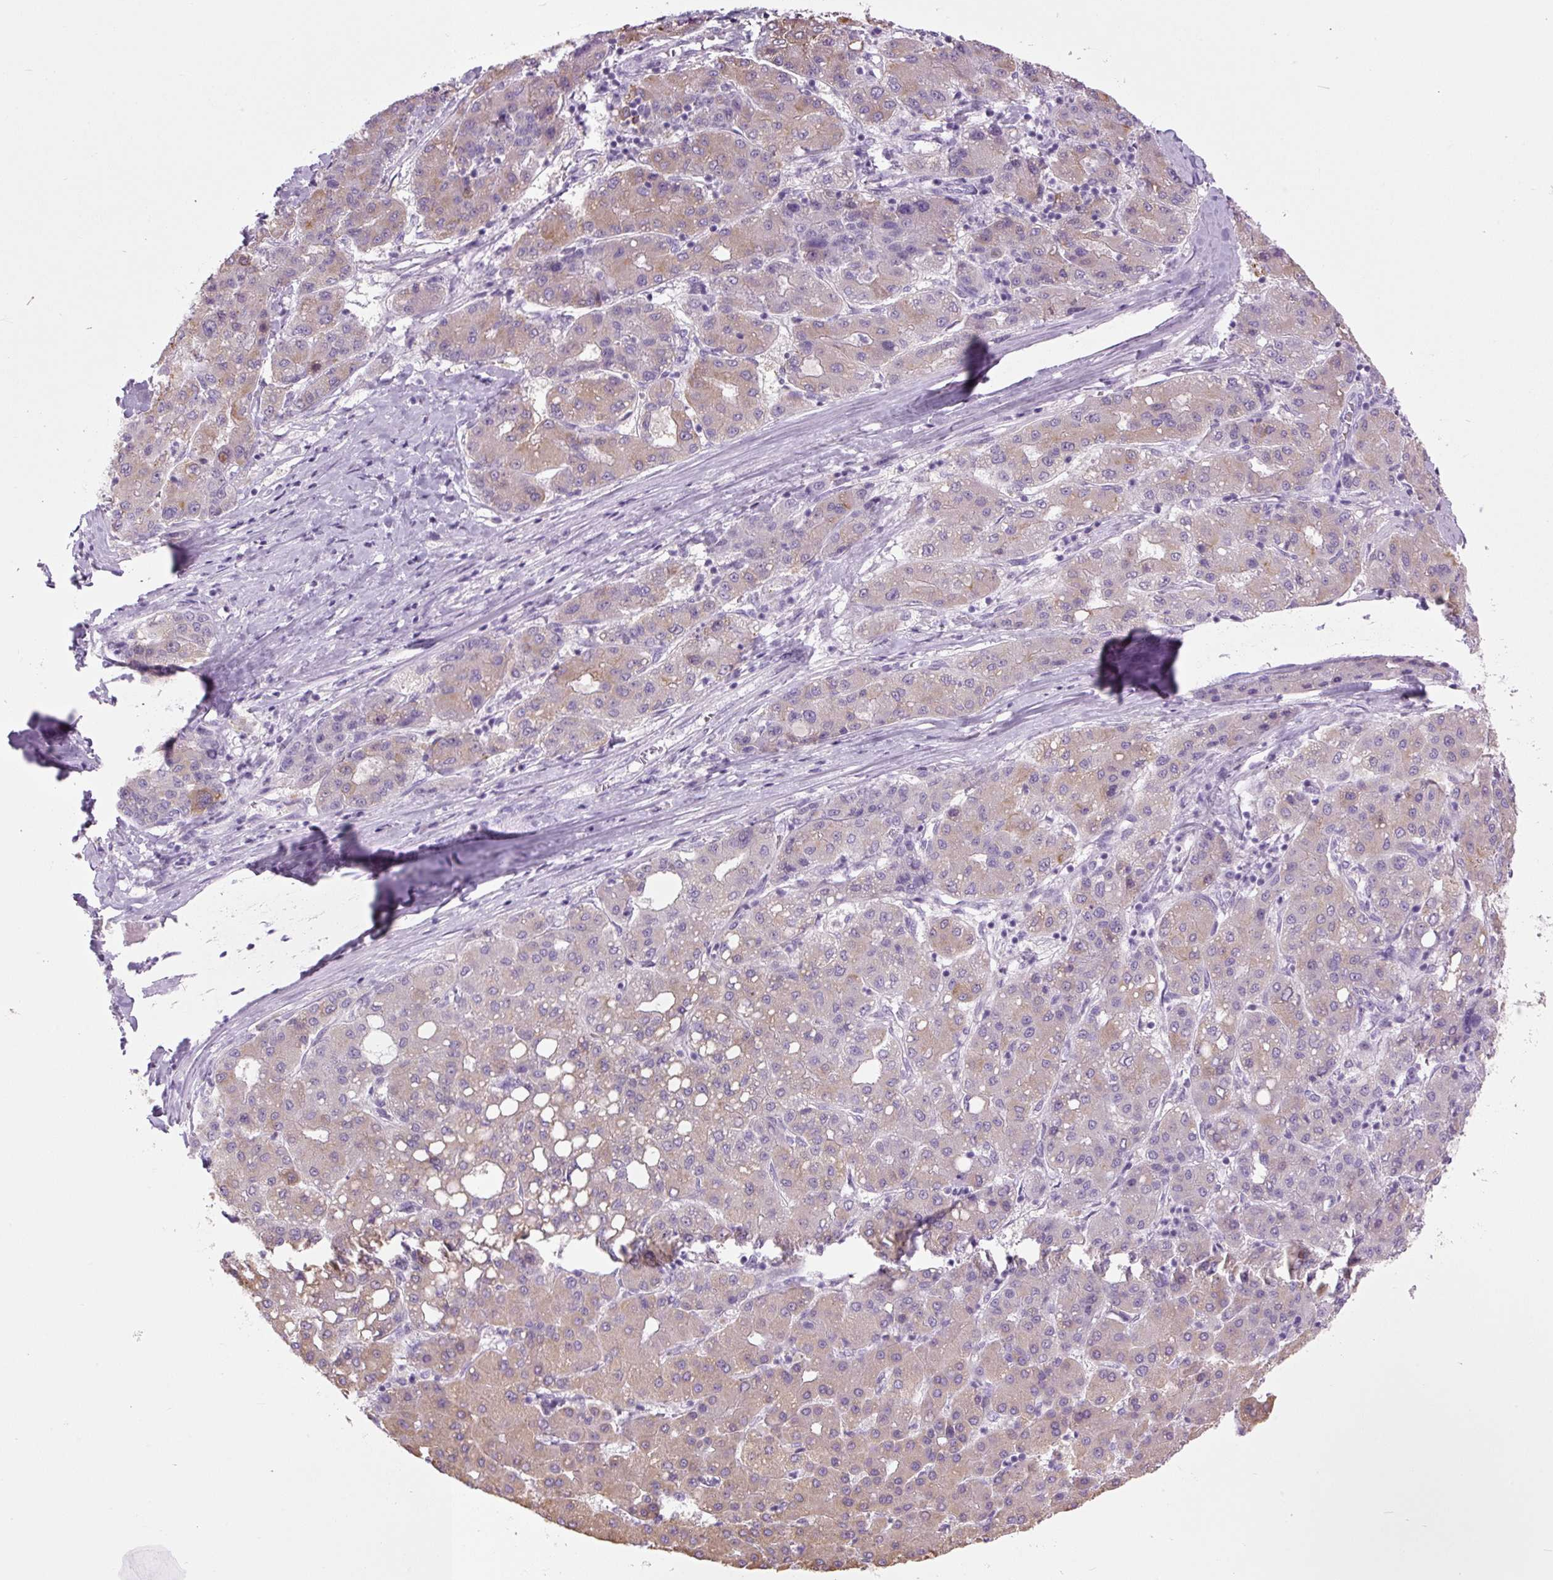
{"staining": {"intensity": "weak", "quantity": ">75%", "location": "cytoplasmic/membranous"}, "tissue": "liver cancer", "cell_type": "Tumor cells", "image_type": "cancer", "snomed": [{"axis": "morphology", "description": "Carcinoma, Hepatocellular, NOS"}, {"axis": "topography", "description": "Liver"}], "caption": "Immunohistochemistry (IHC) staining of liver hepatocellular carcinoma, which reveals low levels of weak cytoplasmic/membranous staining in about >75% of tumor cells indicating weak cytoplasmic/membranous protein staining. The staining was performed using DAB (brown) for protein detection and nuclei were counterstained in hematoxylin (blue).", "gene": "COL9A2", "patient": {"sex": "male", "age": 65}}